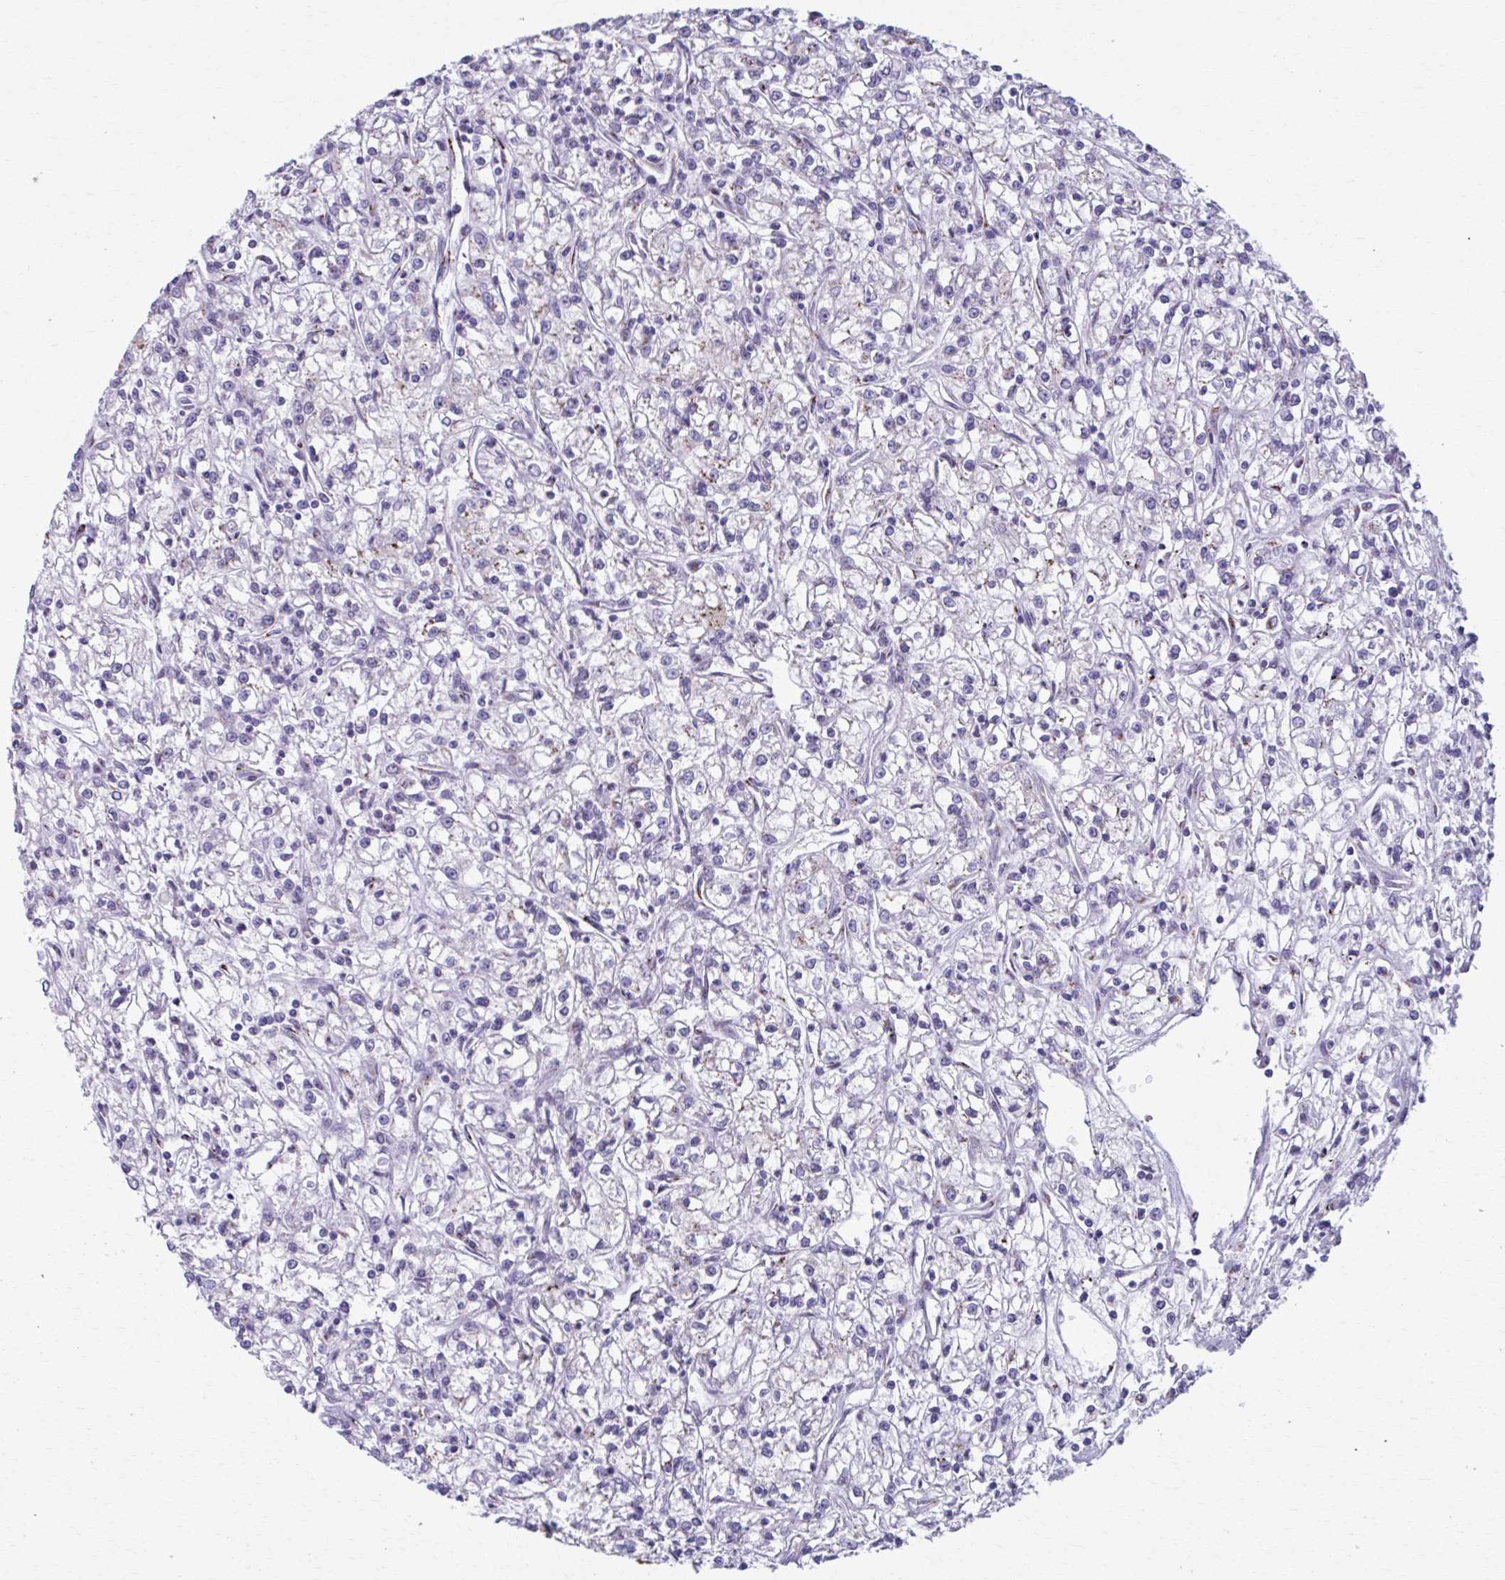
{"staining": {"intensity": "weak", "quantity": "<25%", "location": "cytoplasmic/membranous"}, "tissue": "renal cancer", "cell_type": "Tumor cells", "image_type": "cancer", "snomed": [{"axis": "morphology", "description": "Adenocarcinoma, NOS"}, {"axis": "topography", "description": "Kidney"}], "caption": "Protein analysis of renal adenocarcinoma shows no significant staining in tumor cells.", "gene": "ZNF682", "patient": {"sex": "female", "age": 59}}